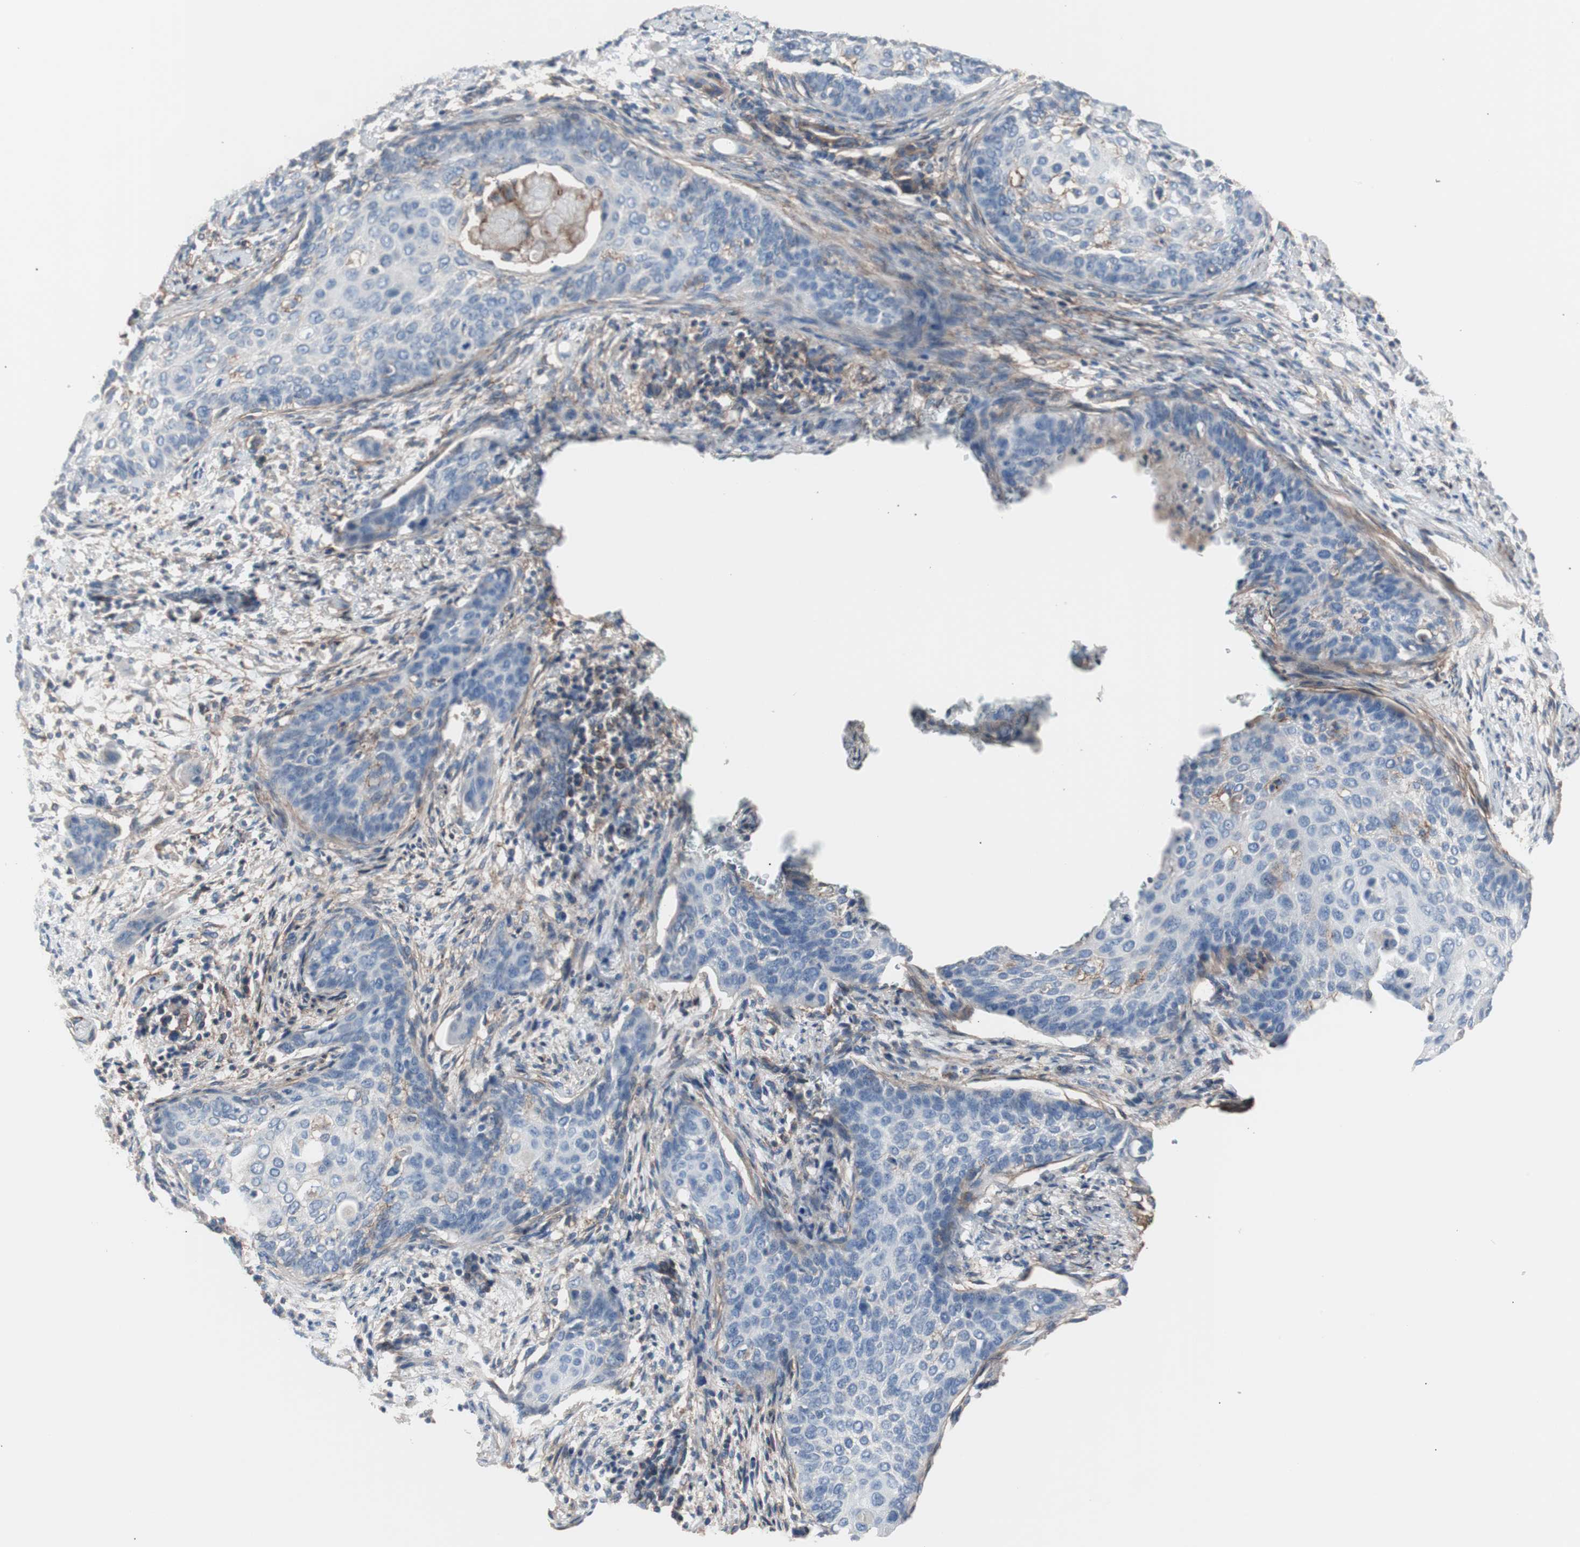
{"staining": {"intensity": "negative", "quantity": "none", "location": "none"}, "tissue": "cervical cancer", "cell_type": "Tumor cells", "image_type": "cancer", "snomed": [{"axis": "morphology", "description": "Squamous cell carcinoma, NOS"}, {"axis": "topography", "description": "Cervix"}], "caption": "Micrograph shows no protein expression in tumor cells of cervical cancer tissue.", "gene": "CD81", "patient": {"sex": "female", "age": 33}}